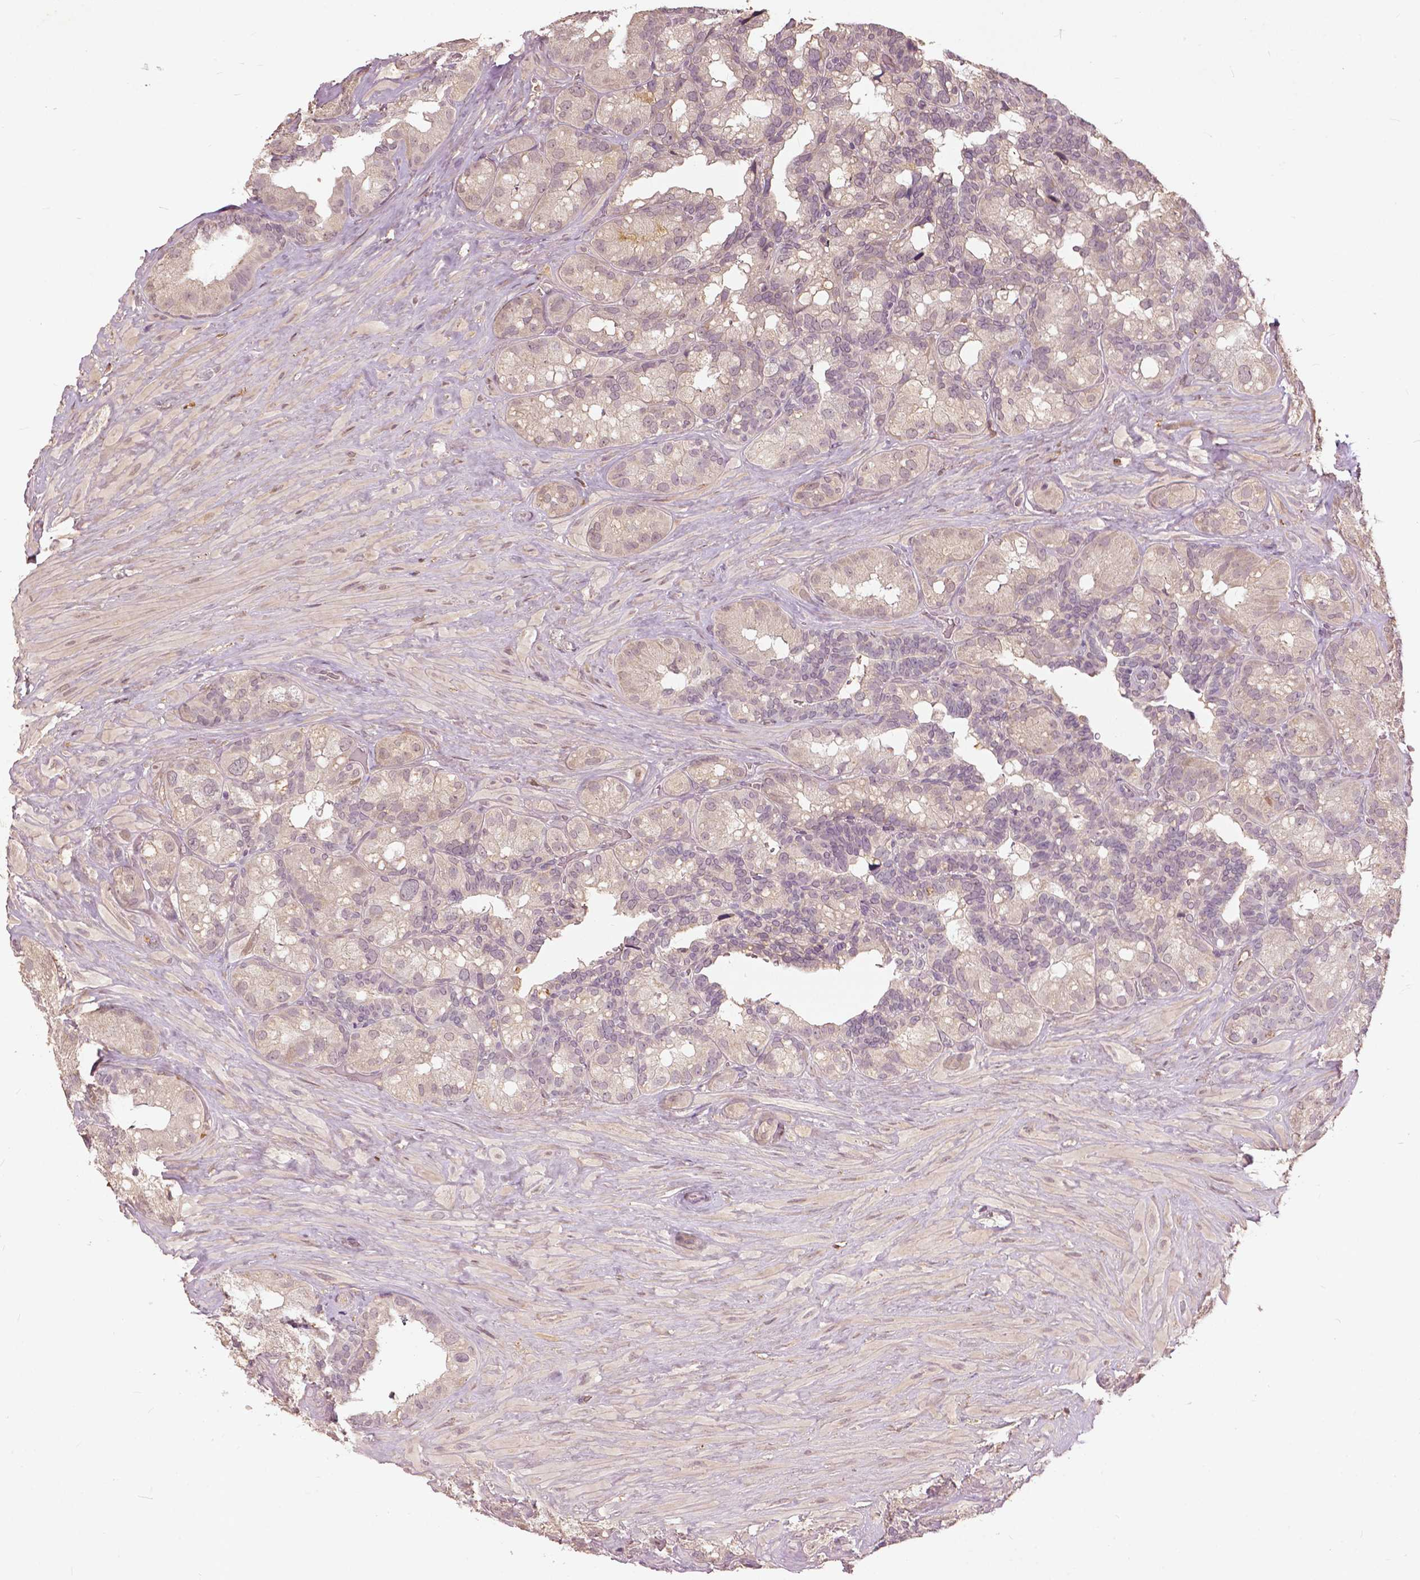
{"staining": {"intensity": "weak", "quantity": "<25%", "location": "cytoplasmic/membranous,nuclear"}, "tissue": "seminal vesicle", "cell_type": "Glandular cells", "image_type": "normal", "snomed": [{"axis": "morphology", "description": "Normal tissue, NOS"}, {"axis": "topography", "description": "Seminal veicle"}], "caption": "Glandular cells show no significant protein expression in unremarkable seminal vesicle. The staining was performed using DAB to visualize the protein expression in brown, while the nuclei were stained in blue with hematoxylin (Magnification: 20x).", "gene": "ANGPTL4", "patient": {"sex": "male", "age": 60}}